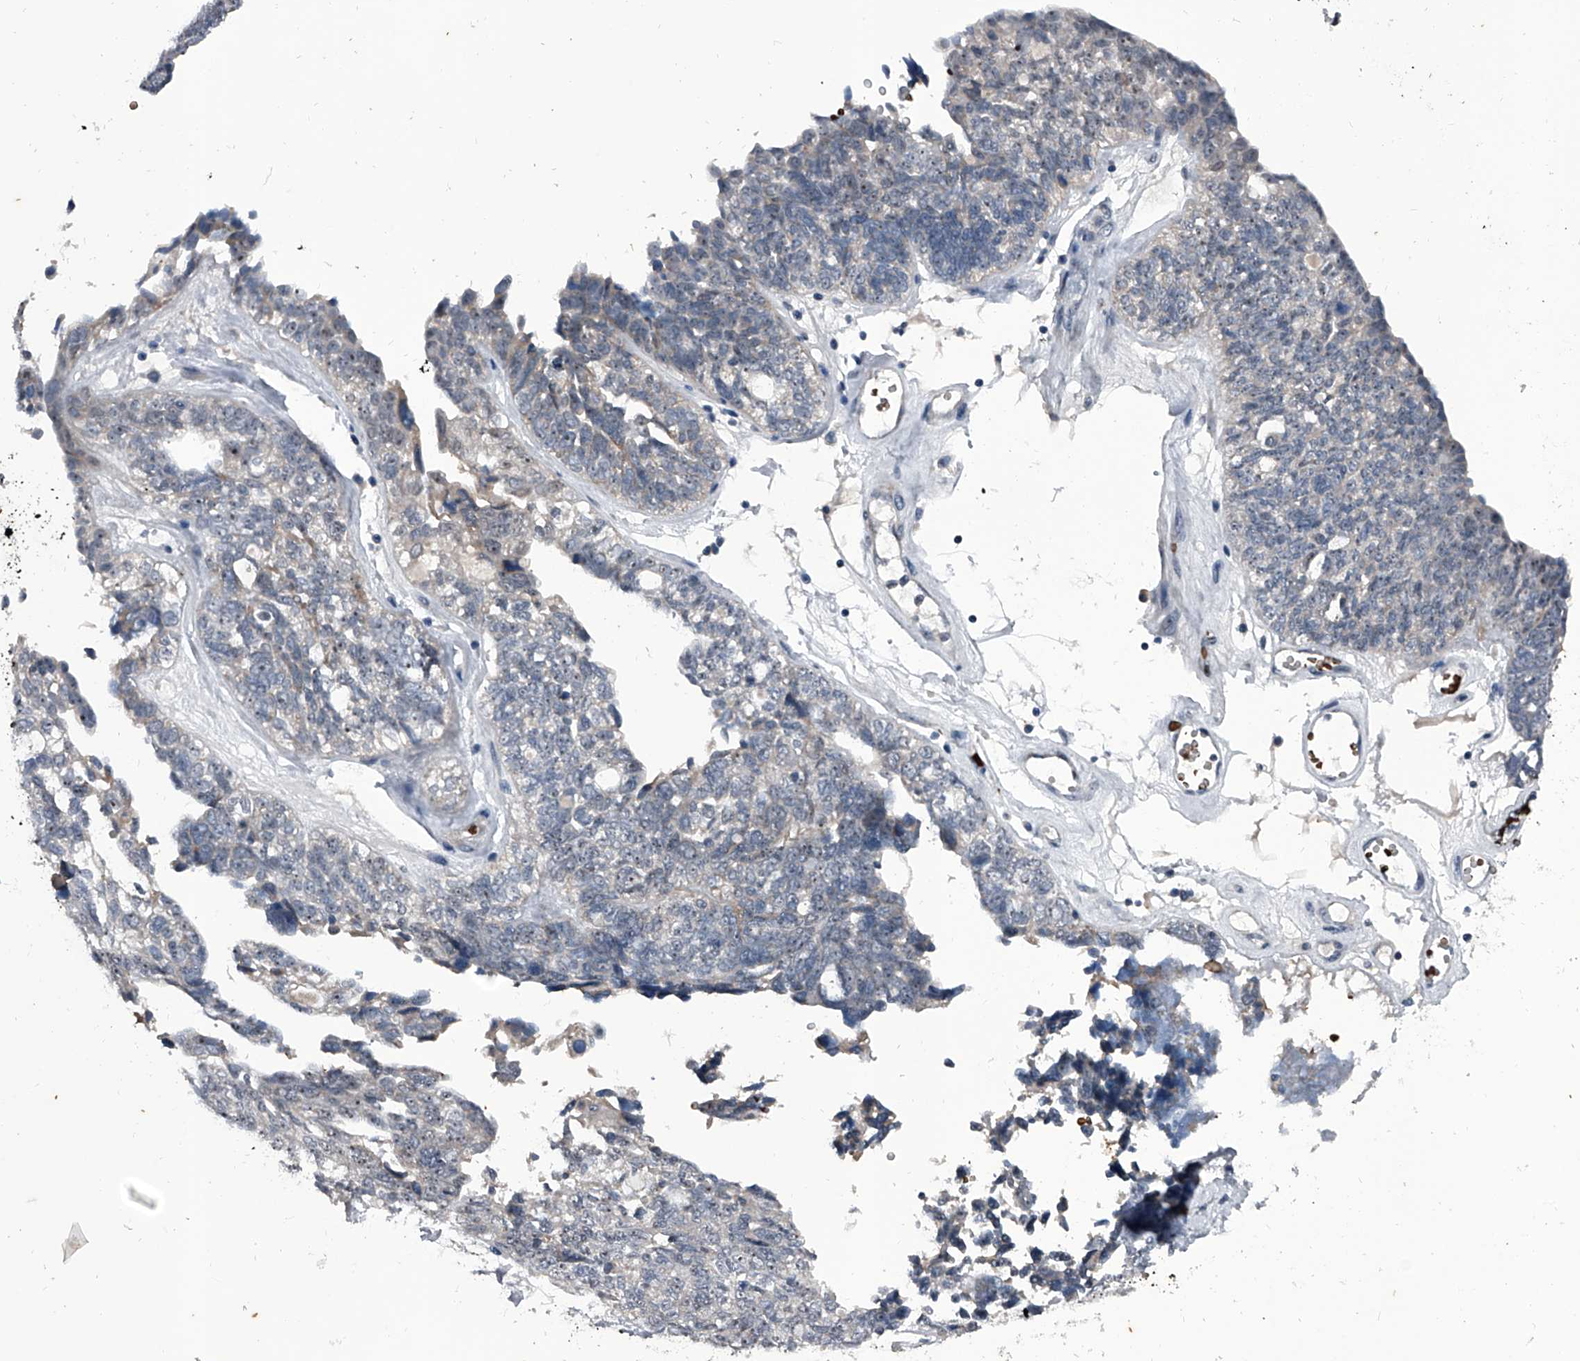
{"staining": {"intensity": "negative", "quantity": "none", "location": "none"}, "tissue": "ovarian cancer", "cell_type": "Tumor cells", "image_type": "cancer", "snomed": [{"axis": "morphology", "description": "Cystadenocarcinoma, serous, NOS"}, {"axis": "topography", "description": "Ovary"}], "caption": "Tumor cells are negative for protein expression in human ovarian serous cystadenocarcinoma.", "gene": "CEP85L", "patient": {"sex": "female", "age": 79}}